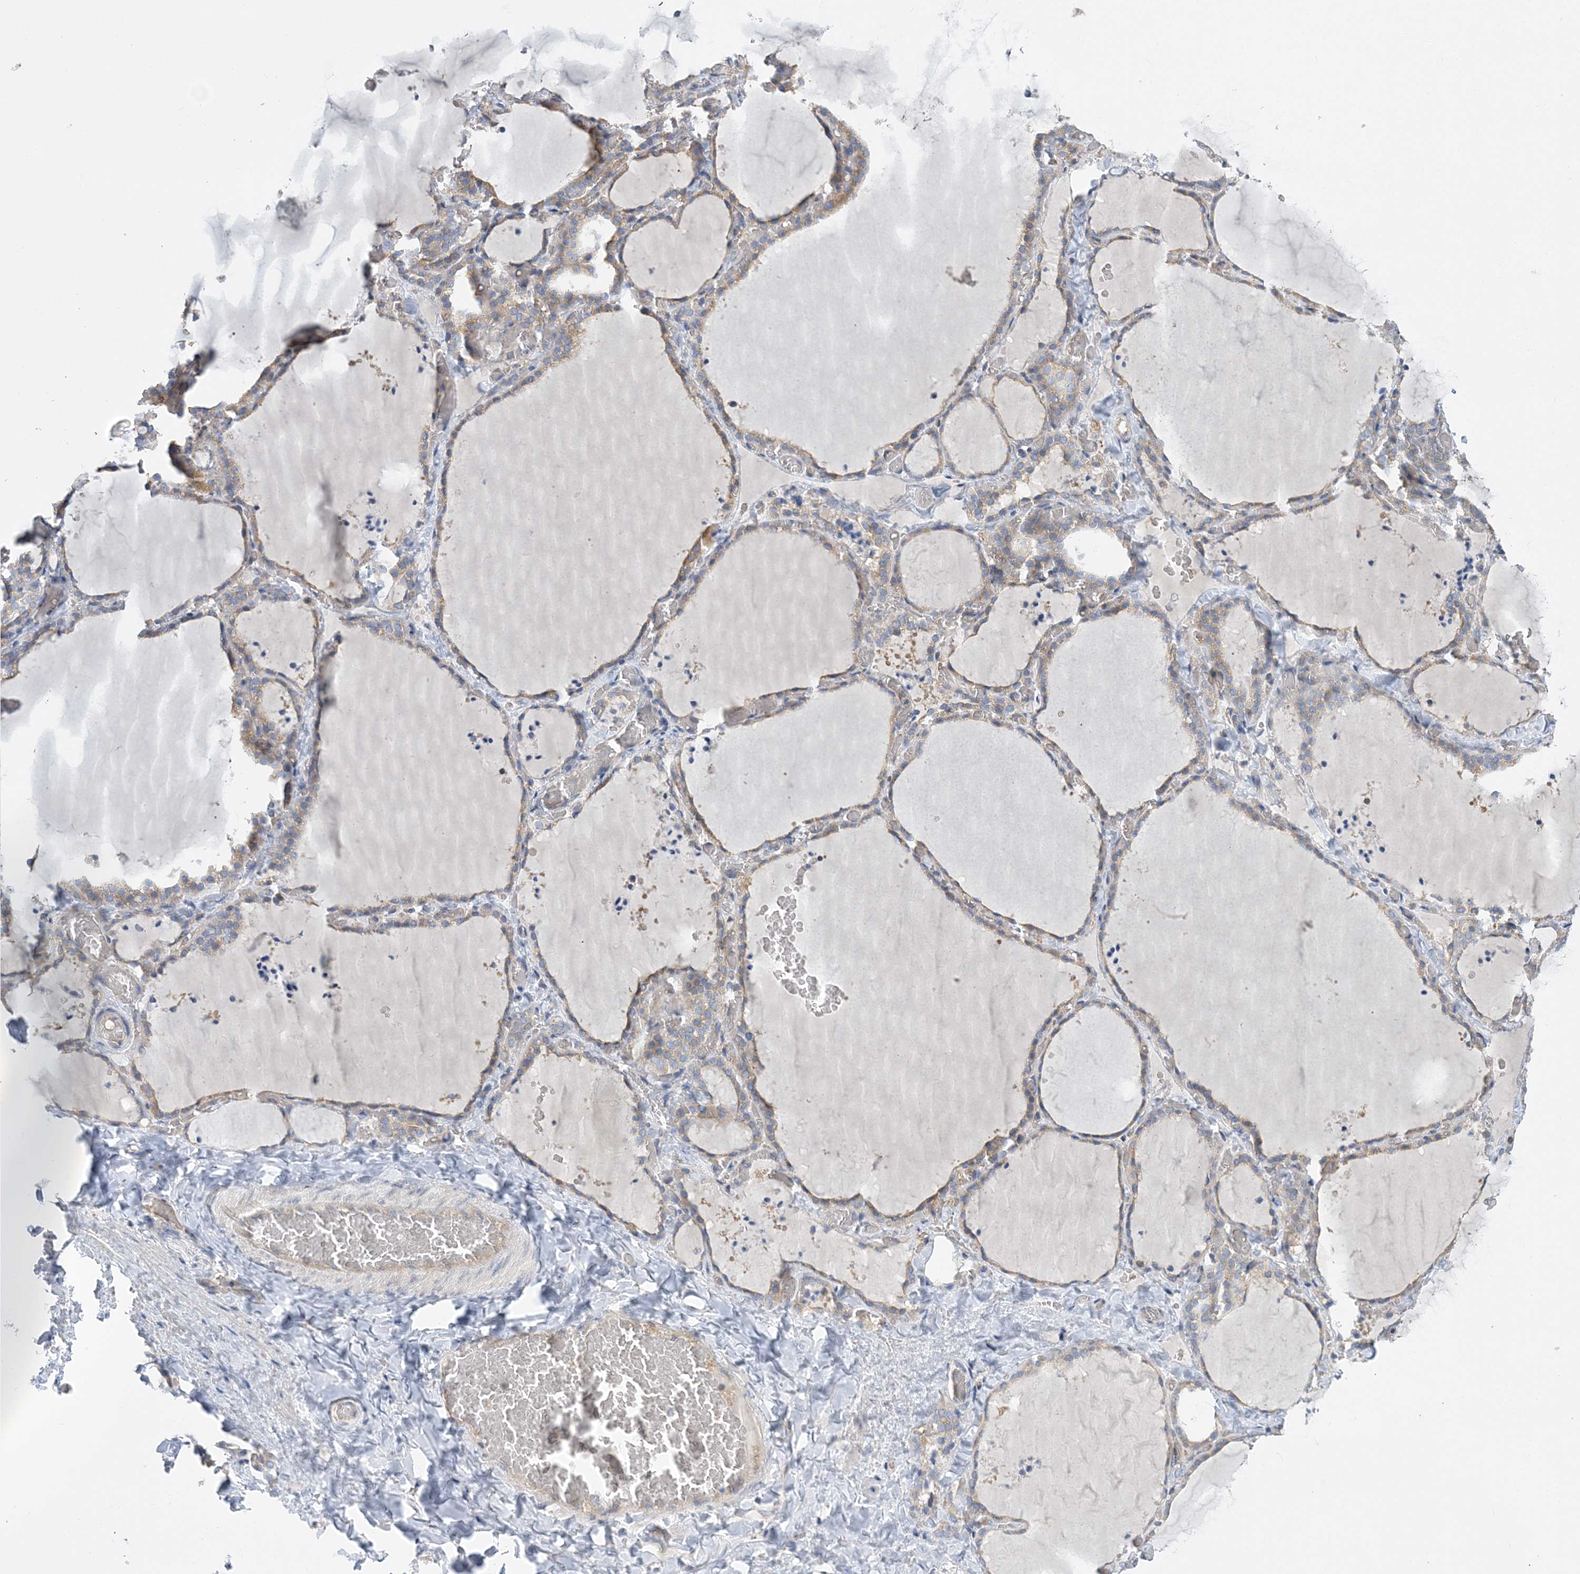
{"staining": {"intensity": "weak", "quantity": "25%-75%", "location": "cytoplasmic/membranous"}, "tissue": "thyroid gland", "cell_type": "Glandular cells", "image_type": "normal", "snomed": [{"axis": "morphology", "description": "Normal tissue, NOS"}, {"axis": "topography", "description": "Thyroid gland"}], "caption": "The micrograph shows immunohistochemical staining of unremarkable thyroid gland. There is weak cytoplasmic/membranous positivity is identified in about 25%-75% of glandular cells. (IHC, brightfield microscopy, high magnification).", "gene": "FAM114A2", "patient": {"sex": "female", "age": 22}}